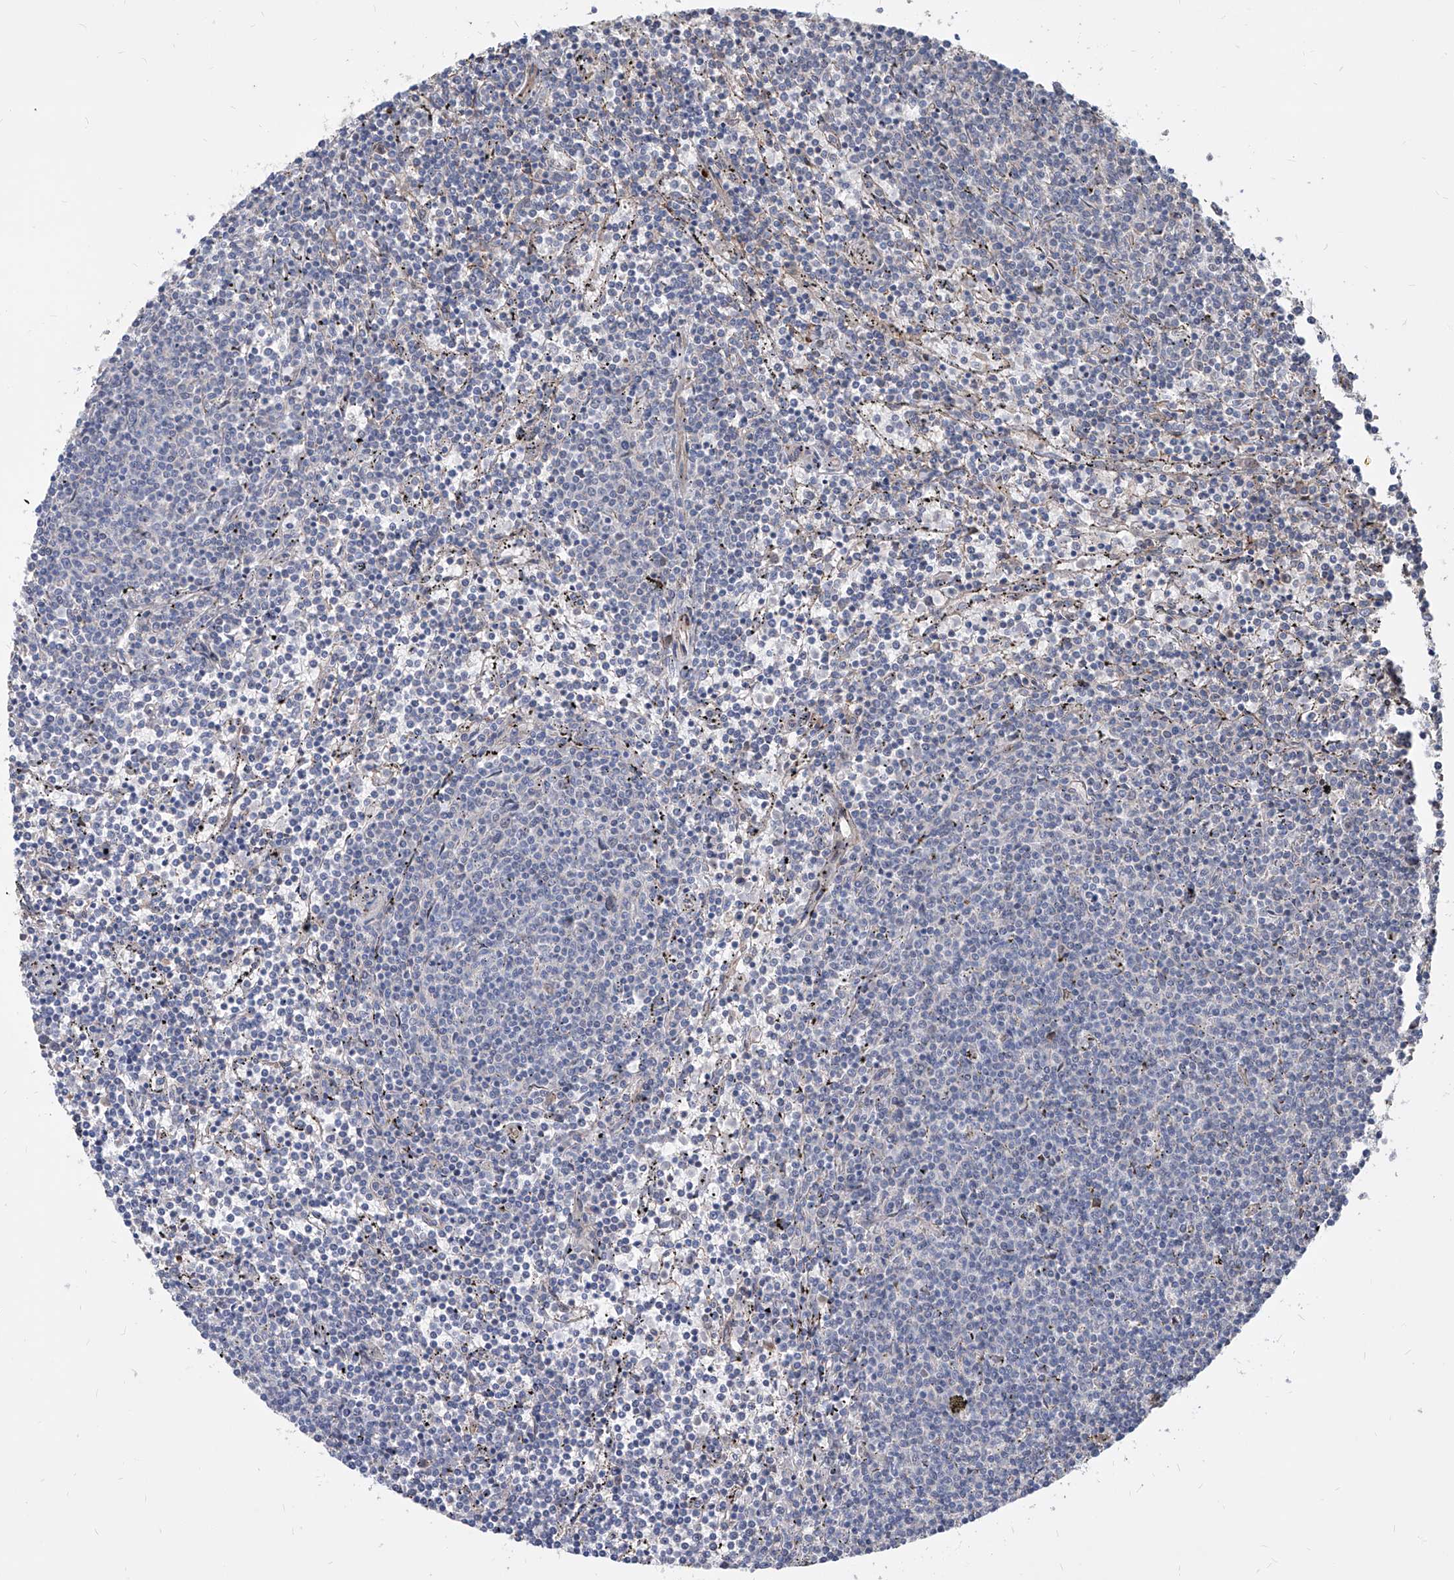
{"staining": {"intensity": "negative", "quantity": "none", "location": "none"}, "tissue": "lymphoma", "cell_type": "Tumor cells", "image_type": "cancer", "snomed": [{"axis": "morphology", "description": "Malignant lymphoma, non-Hodgkin's type, Low grade"}, {"axis": "topography", "description": "Spleen"}], "caption": "Malignant lymphoma, non-Hodgkin's type (low-grade) was stained to show a protein in brown. There is no significant staining in tumor cells. (Immunohistochemistry, brightfield microscopy, high magnification).", "gene": "FAM83B", "patient": {"sex": "female", "age": 50}}